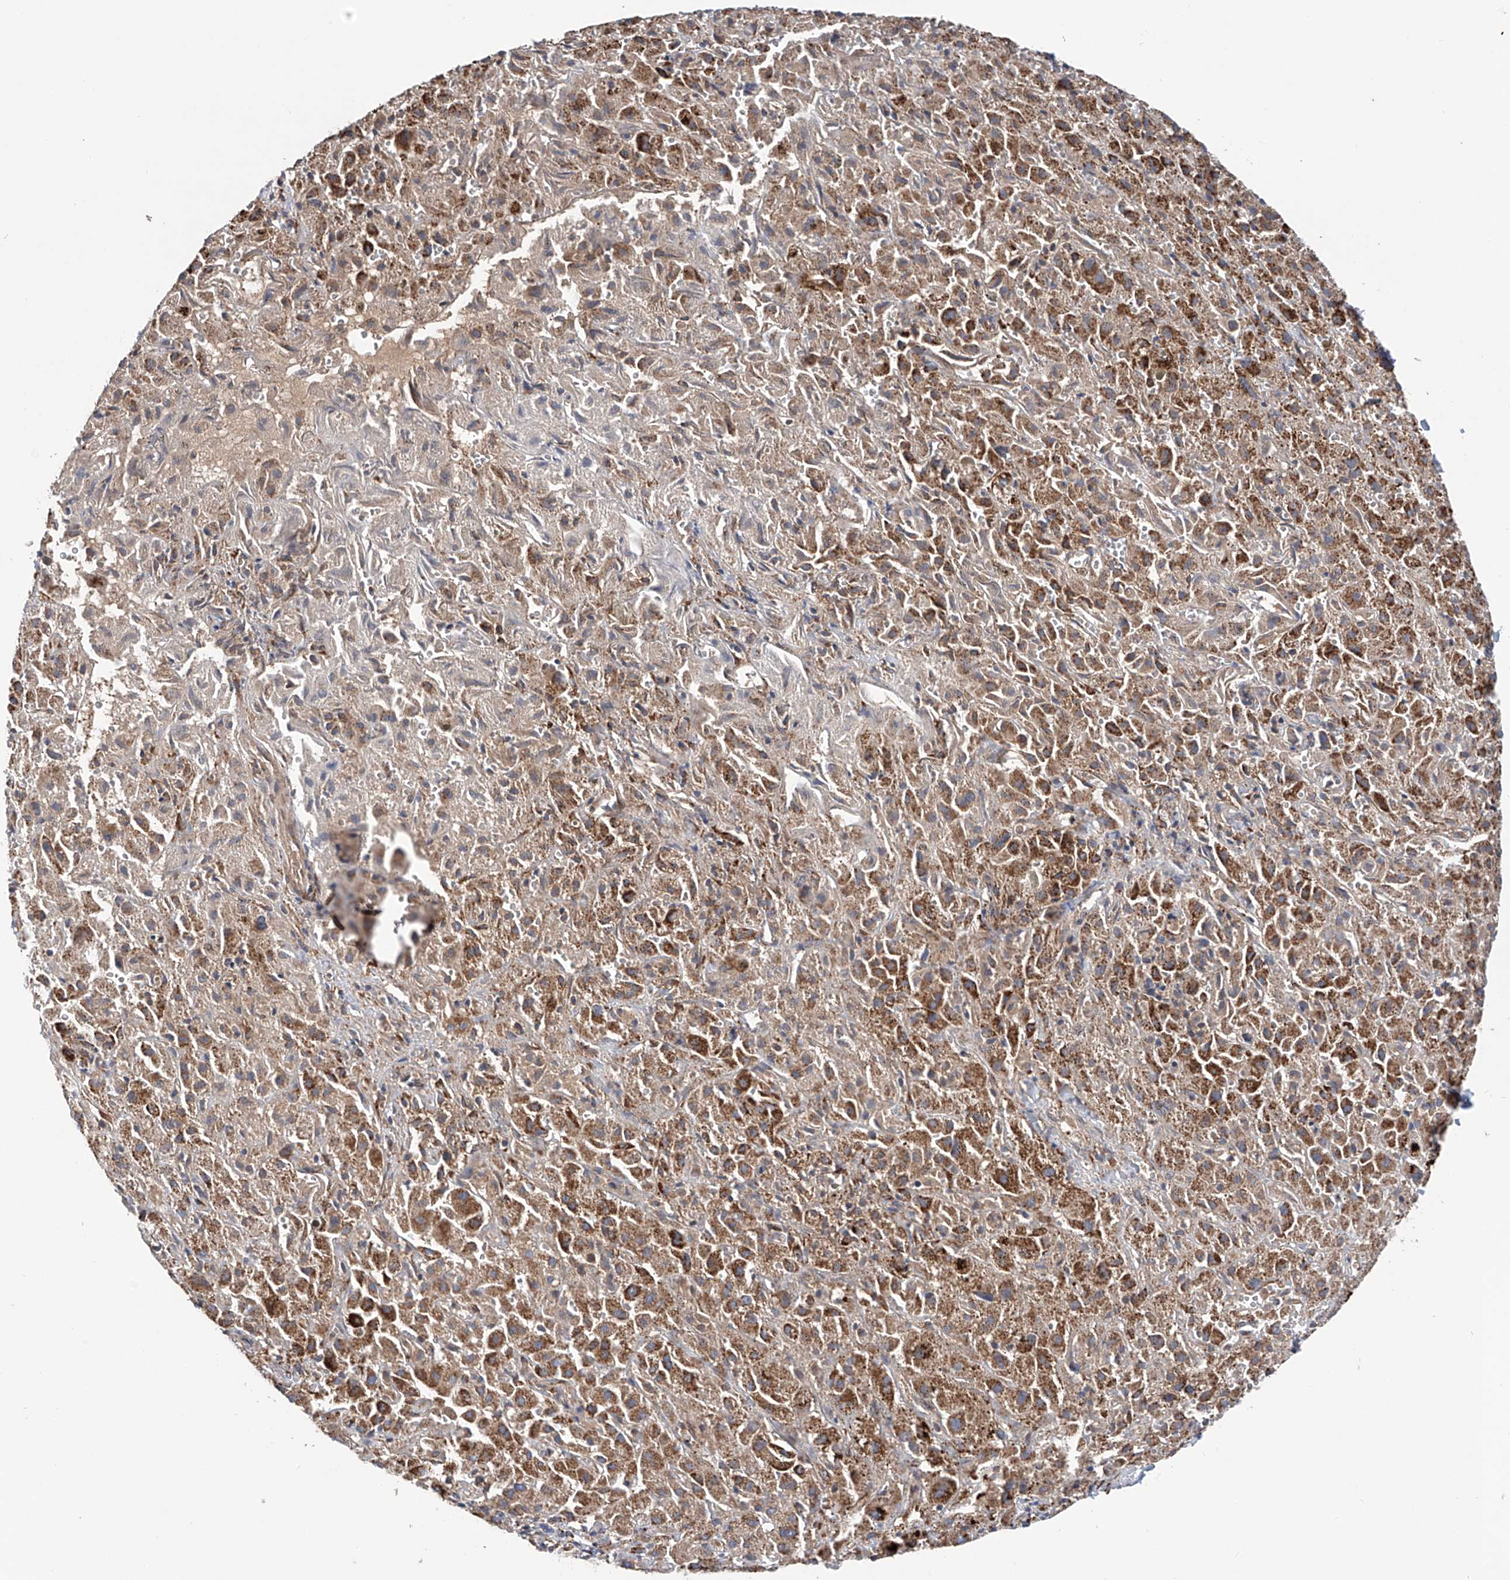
{"staining": {"intensity": "moderate", "quantity": ">75%", "location": "cytoplasmic/membranous"}, "tissue": "liver cancer", "cell_type": "Tumor cells", "image_type": "cancer", "snomed": [{"axis": "morphology", "description": "Cholangiocarcinoma"}, {"axis": "topography", "description": "Liver"}], "caption": "There is medium levels of moderate cytoplasmic/membranous staining in tumor cells of liver cholangiocarcinoma, as demonstrated by immunohistochemical staining (brown color).", "gene": "ASCC3", "patient": {"sex": "female", "age": 52}}